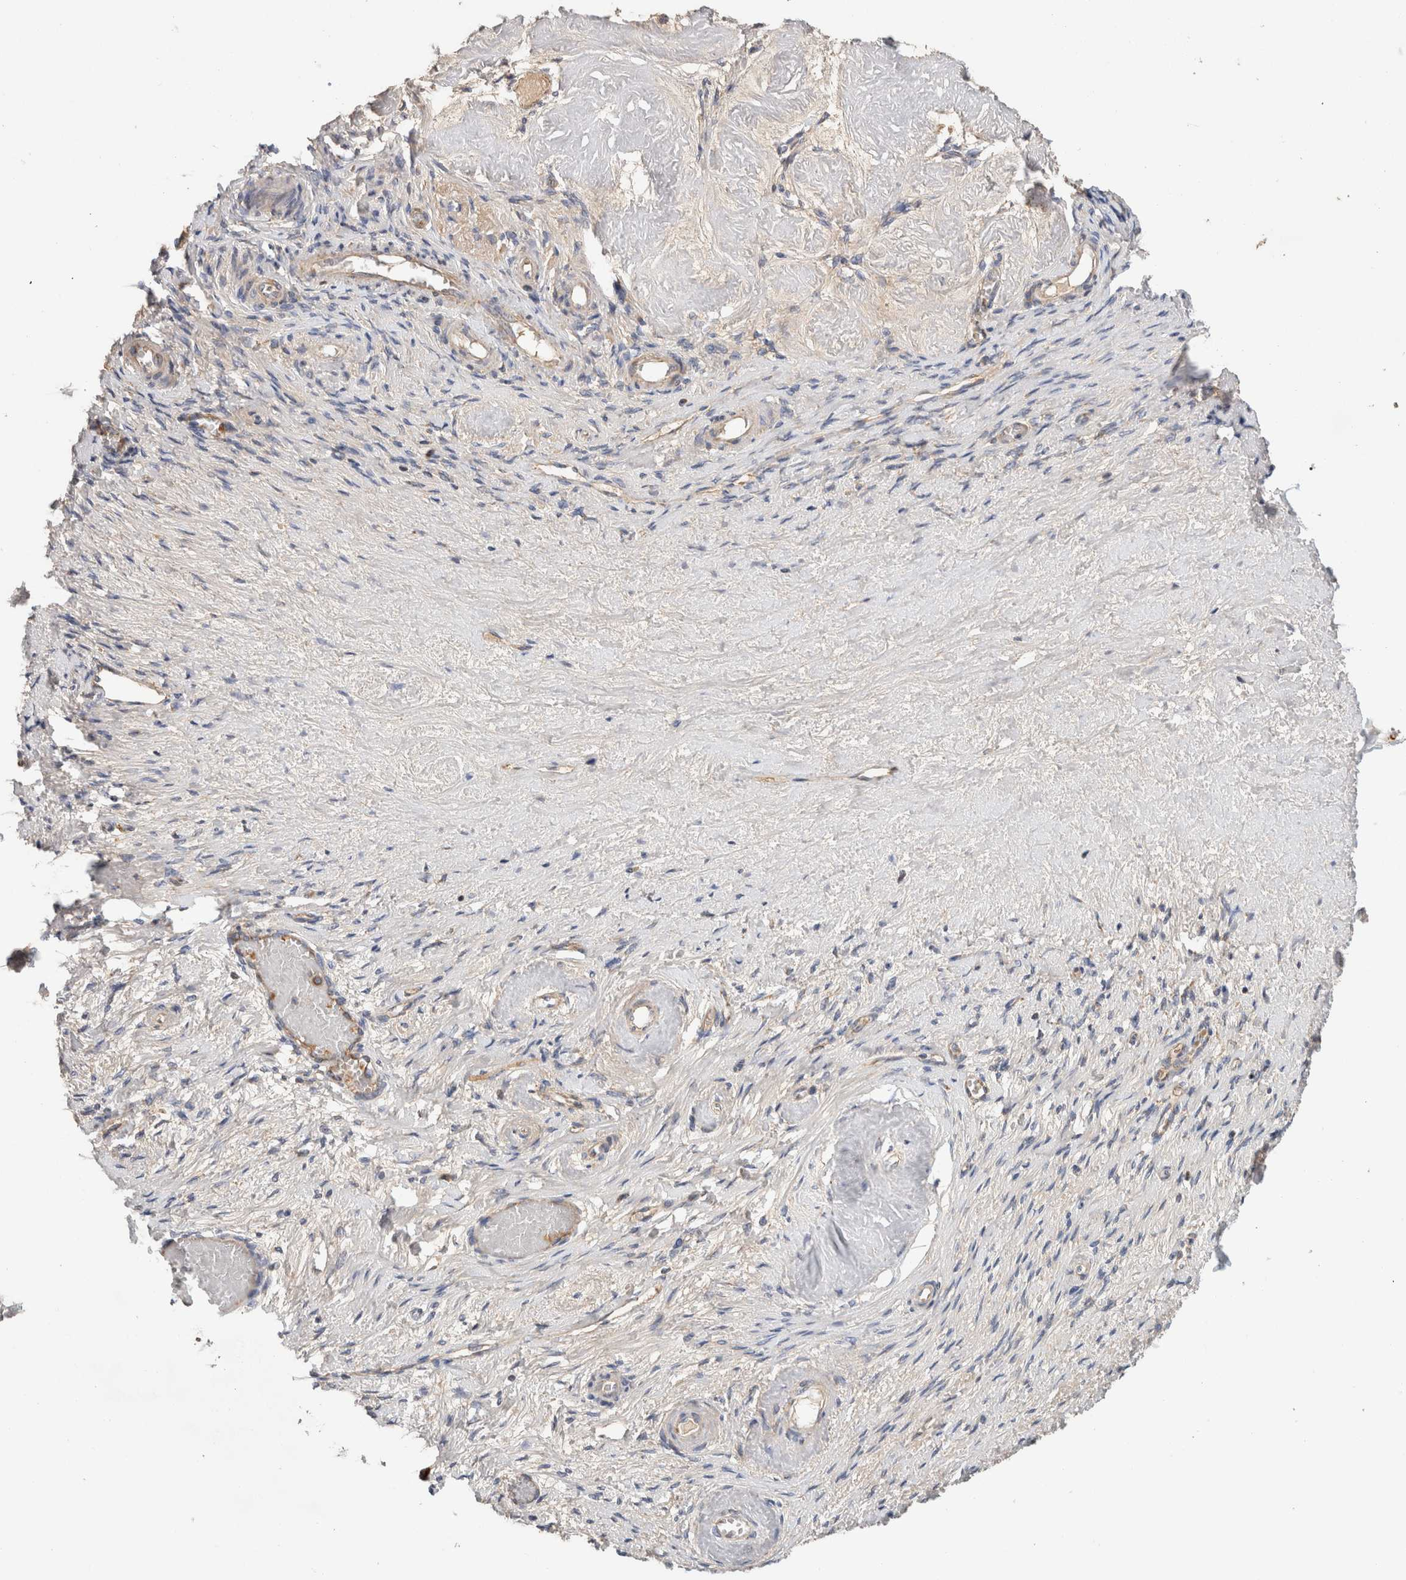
{"staining": {"intensity": "weak", "quantity": ">75%", "location": "cytoplasmic/membranous"}, "tissue": "adipose tissue", "cell_type": "Adipocytes", "image_type": "normal", "snomed": [{"axis": "morphology", "description": "Normal tissue, NOS"}, {"axis": "topography", "description": "Vascular tissue"}, {"axis": "topography", "description": "Fallopian tube"}, {"axis": "topography", "description": "Ovary"}], "caption": "Adipose tissue stained for a protein displays weak cytoplasmic/membranous positivity in adipocytes. The staining is performed using DAB (3,3'-diaminobenzidine) brown chromogen to label protein expression. The nuclei are counter-stained blue using hematoxylin.", "gene": "IARS2", "patient": {"sex": "female", "age": 67}}